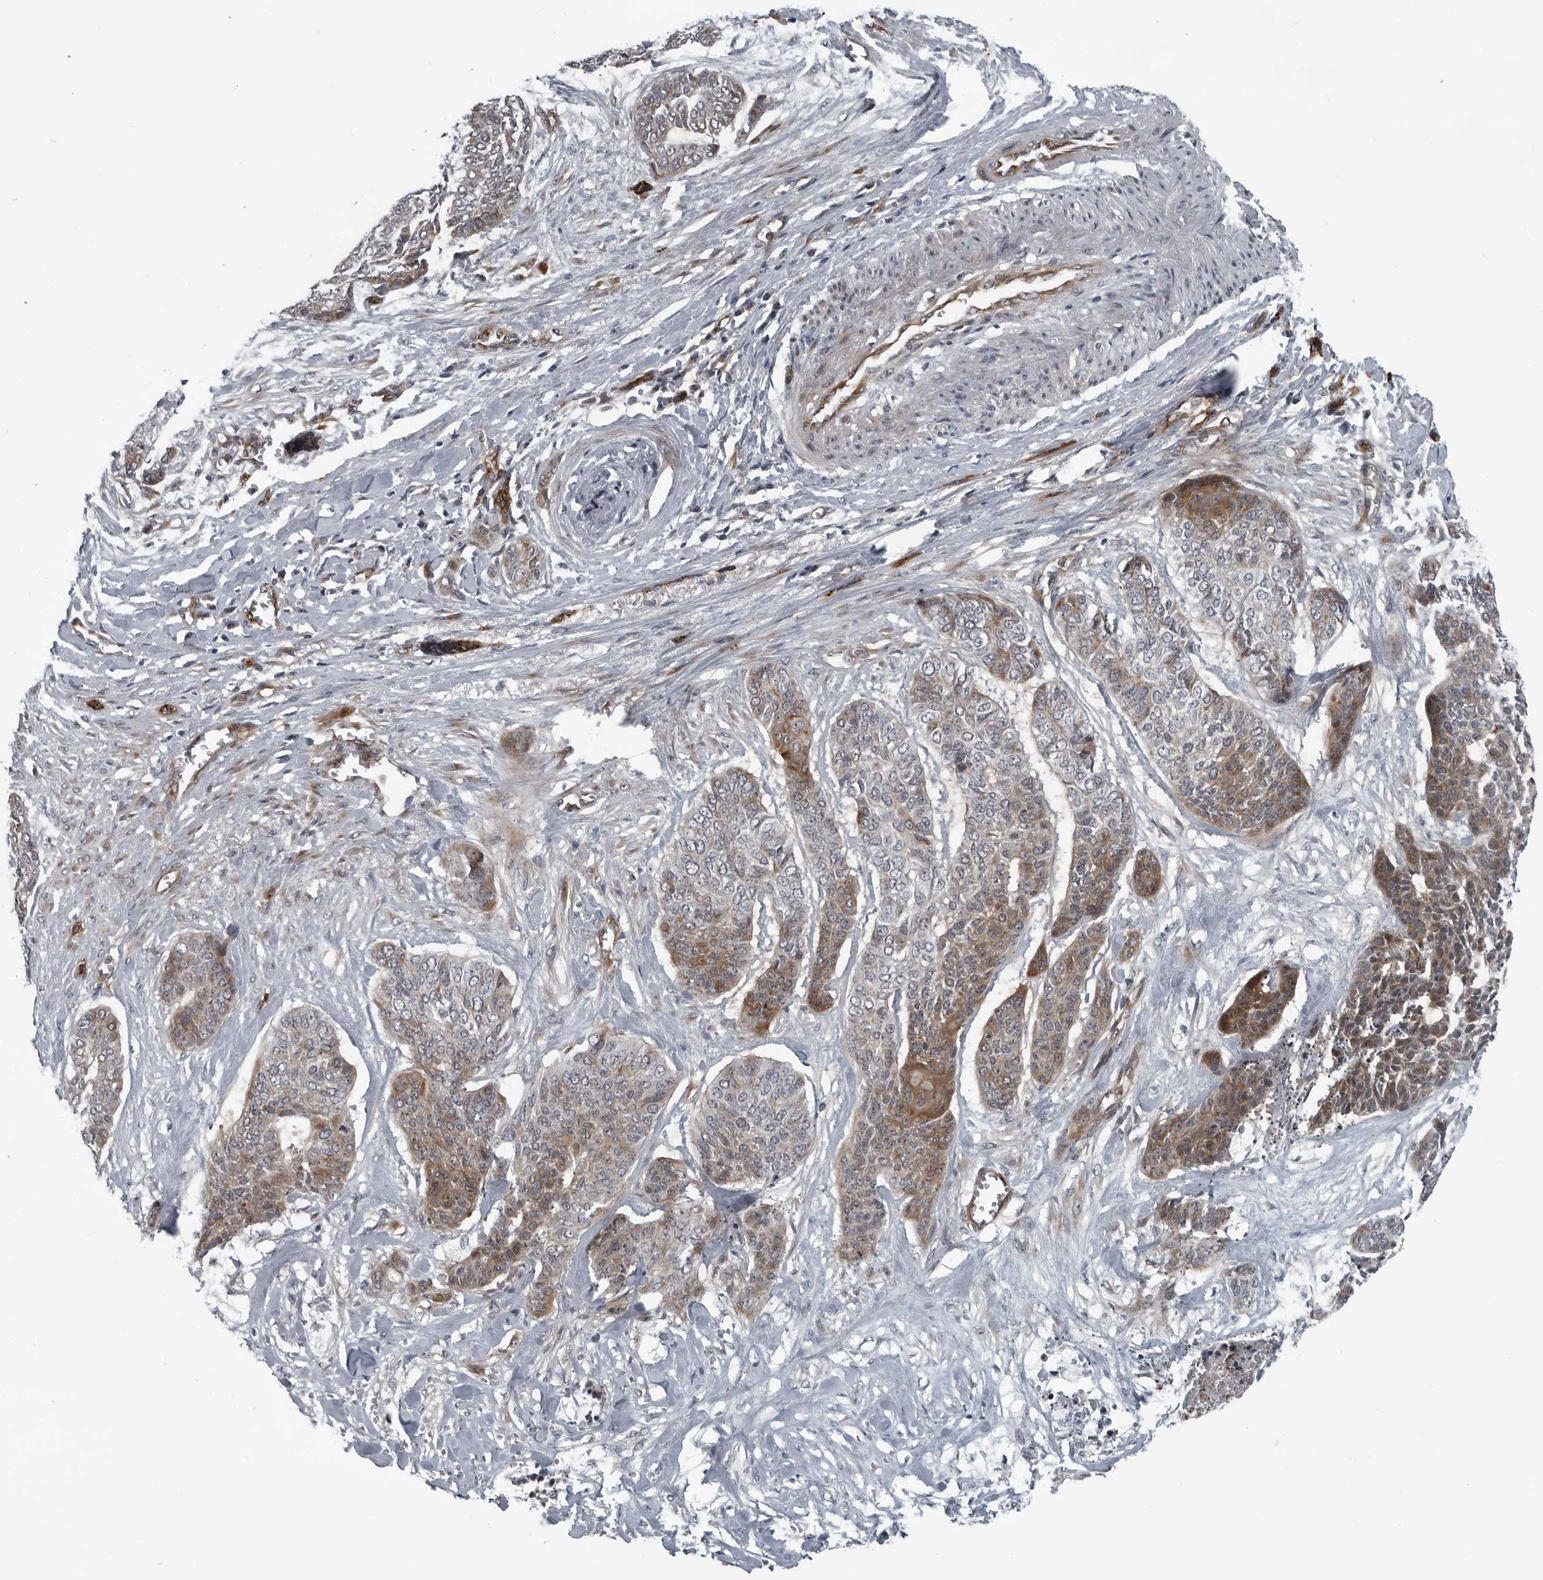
{"staining": {"intensity": "moderate", "quantity": "25%-75%", "location": "cytoplasmic/membranous"}, "tissue": "skin cancer", "cell_type": "Tumor cells", "image_type": "cancer", "snomed": [{"axis": "morphology", "description": "Basal cell carcinoma"}, {"axis": "topography", "description": "Skin"}], "caption": "Brown immunohistochemical staining in human skin basal cell carcinoma exhibits moderate cytoplasmic/membranous staining in approximately 25%-75% of tumor cells.", "gene": "FAM102B", "patient": {"sex": "female", "age": 64}}